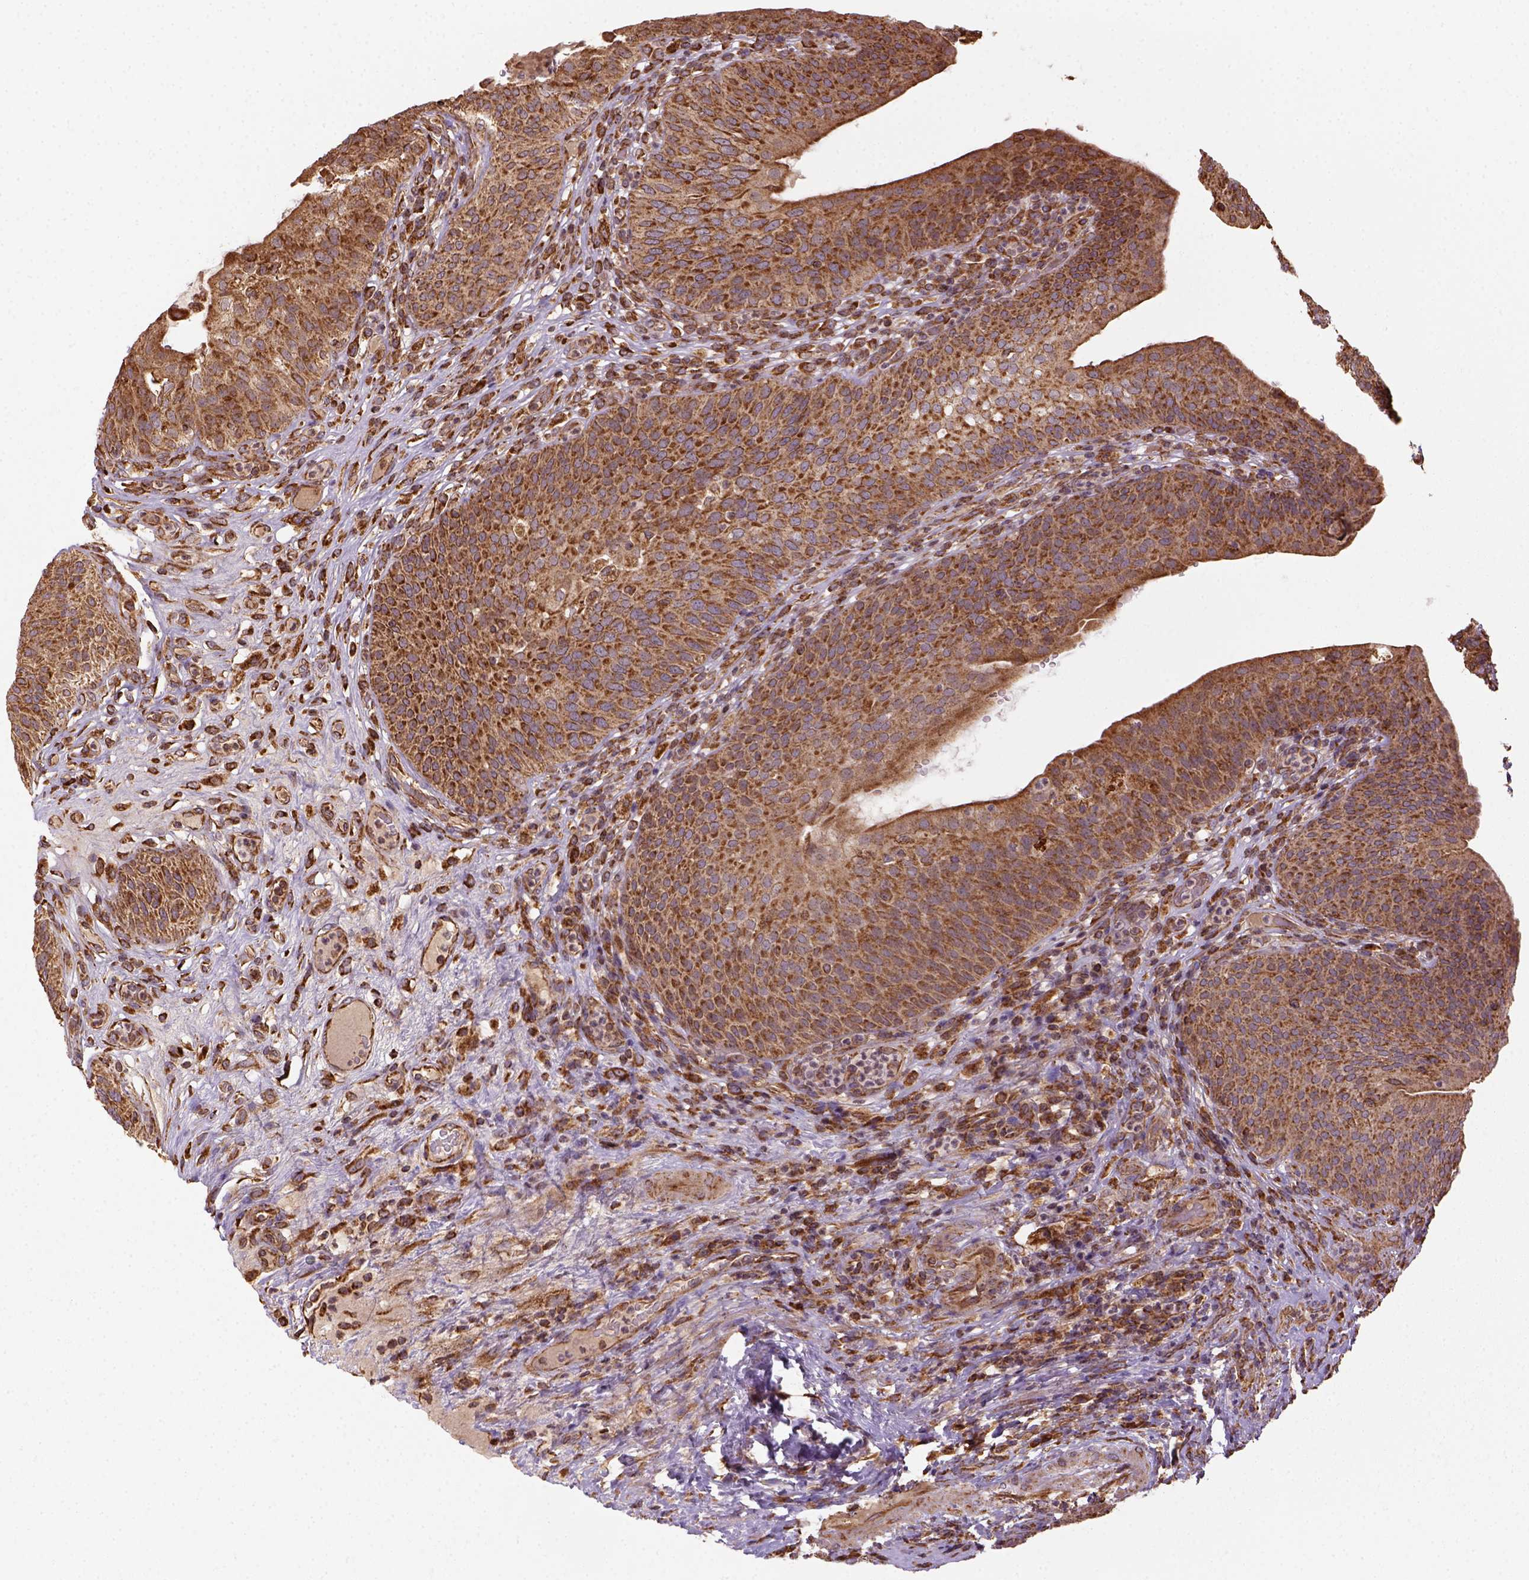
{"staining": {"intensity": "strong", "quantity": ">75%", "location": "cytoplasmic/membranous"}, "tissue": "urinary bladder", "cell_type": "Urothelial cells", "image_type": "normal", "snomed": [{"axis": "morphology", "description": "Normal tissue, NOS"}, {"axis": "topography", "description": "Urinary bladder"}, {"axis": "topography", "description": "Peripheral nerve tissue"}], "caption": "A high-resolution micrograph shows immunohistochemistry staining of normal urinary bladder, which demonstrates strong cytoplasmic/membranous positivity in about >75% of urothelial cells.", "gene": "MAPK8IP3", "patient": {"sex": "male", "age": 66}}